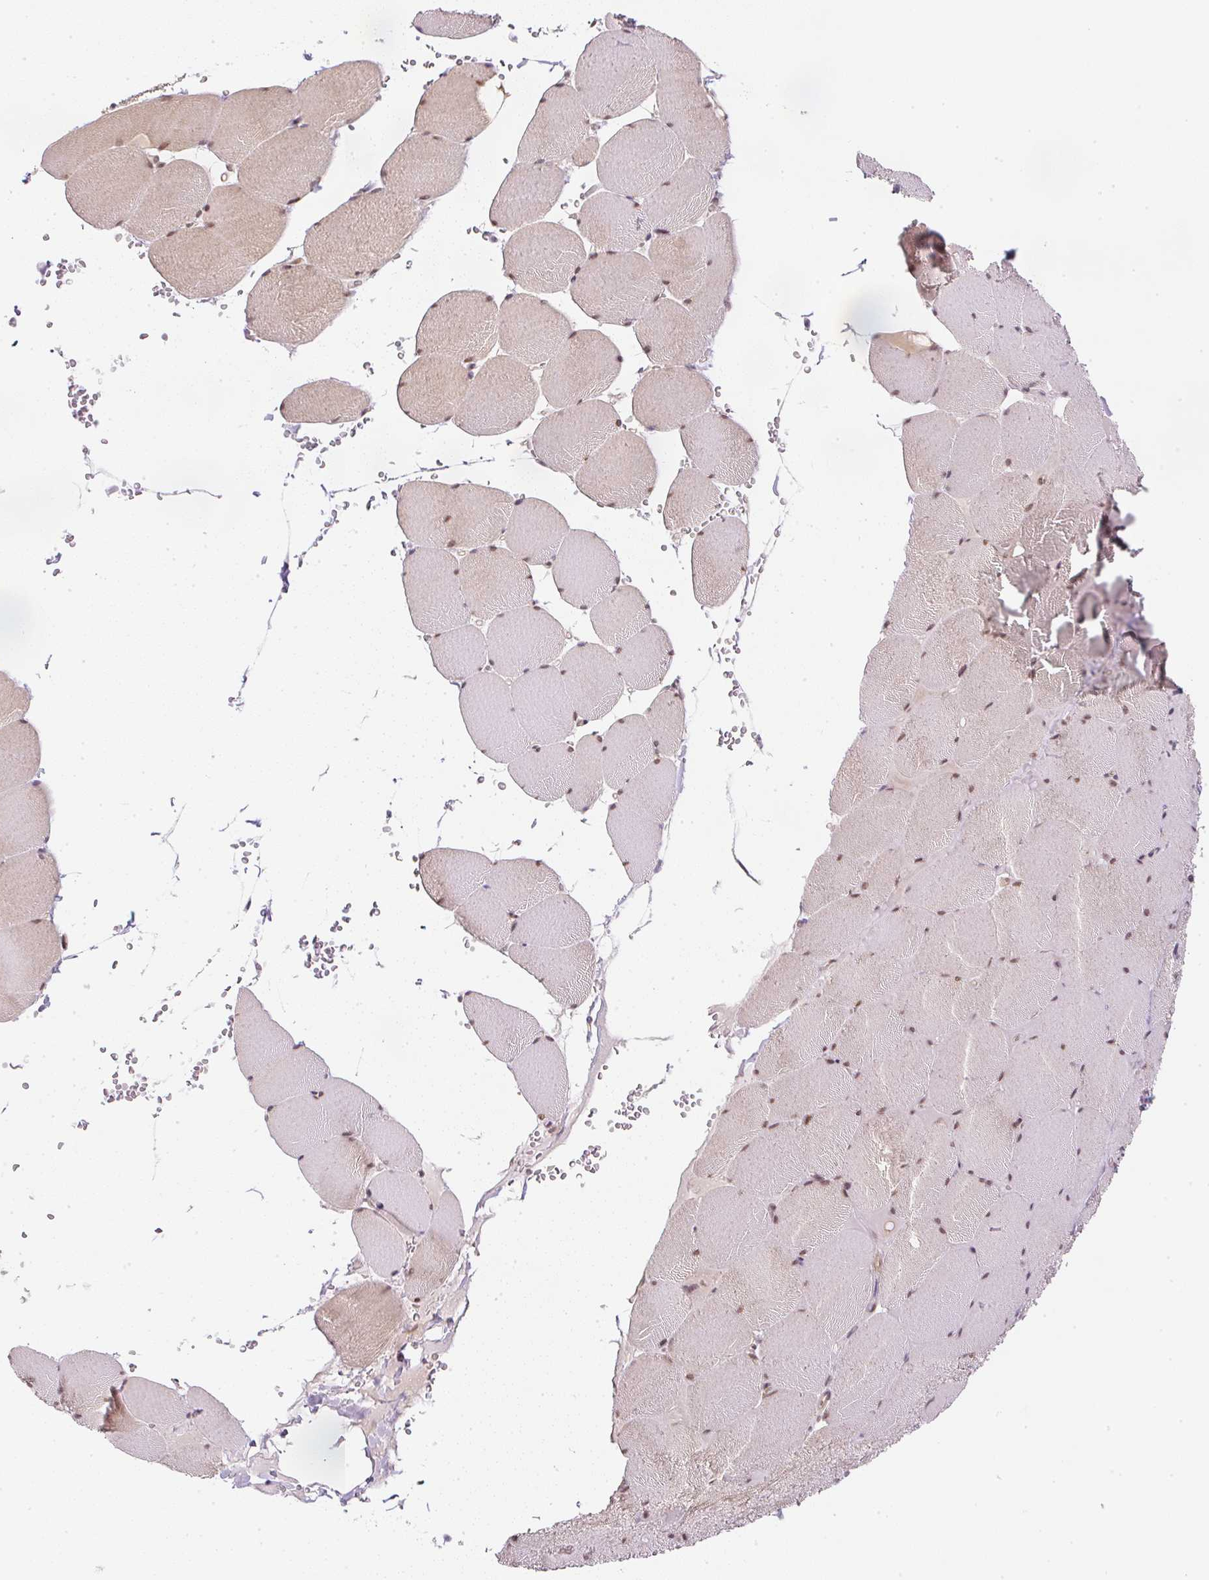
{"staining": {"intensity": "moderate", "quantity": ">75%", "location": "nuclear"}, "tissue": "skeletal muscle", "cell_type": "Myocytes", "image_type": "normal", "snomed": [{"axis": "morphology", "description": "Normal tissue, NOS"}, {"axis": "topography", "description": "Skeletal muscle"}, {"axis": "topography", "description": "Head-Neck"}], "caption": "A brown stain highlights moderate nuclear staining of a protein in myocytes of benign skeletal muscle. Immunohistochemistry stains the protein in brown and the nuclei are stained blue.", "gene": "DPPA4", "patient": {"sex": "male", "age": 66}}